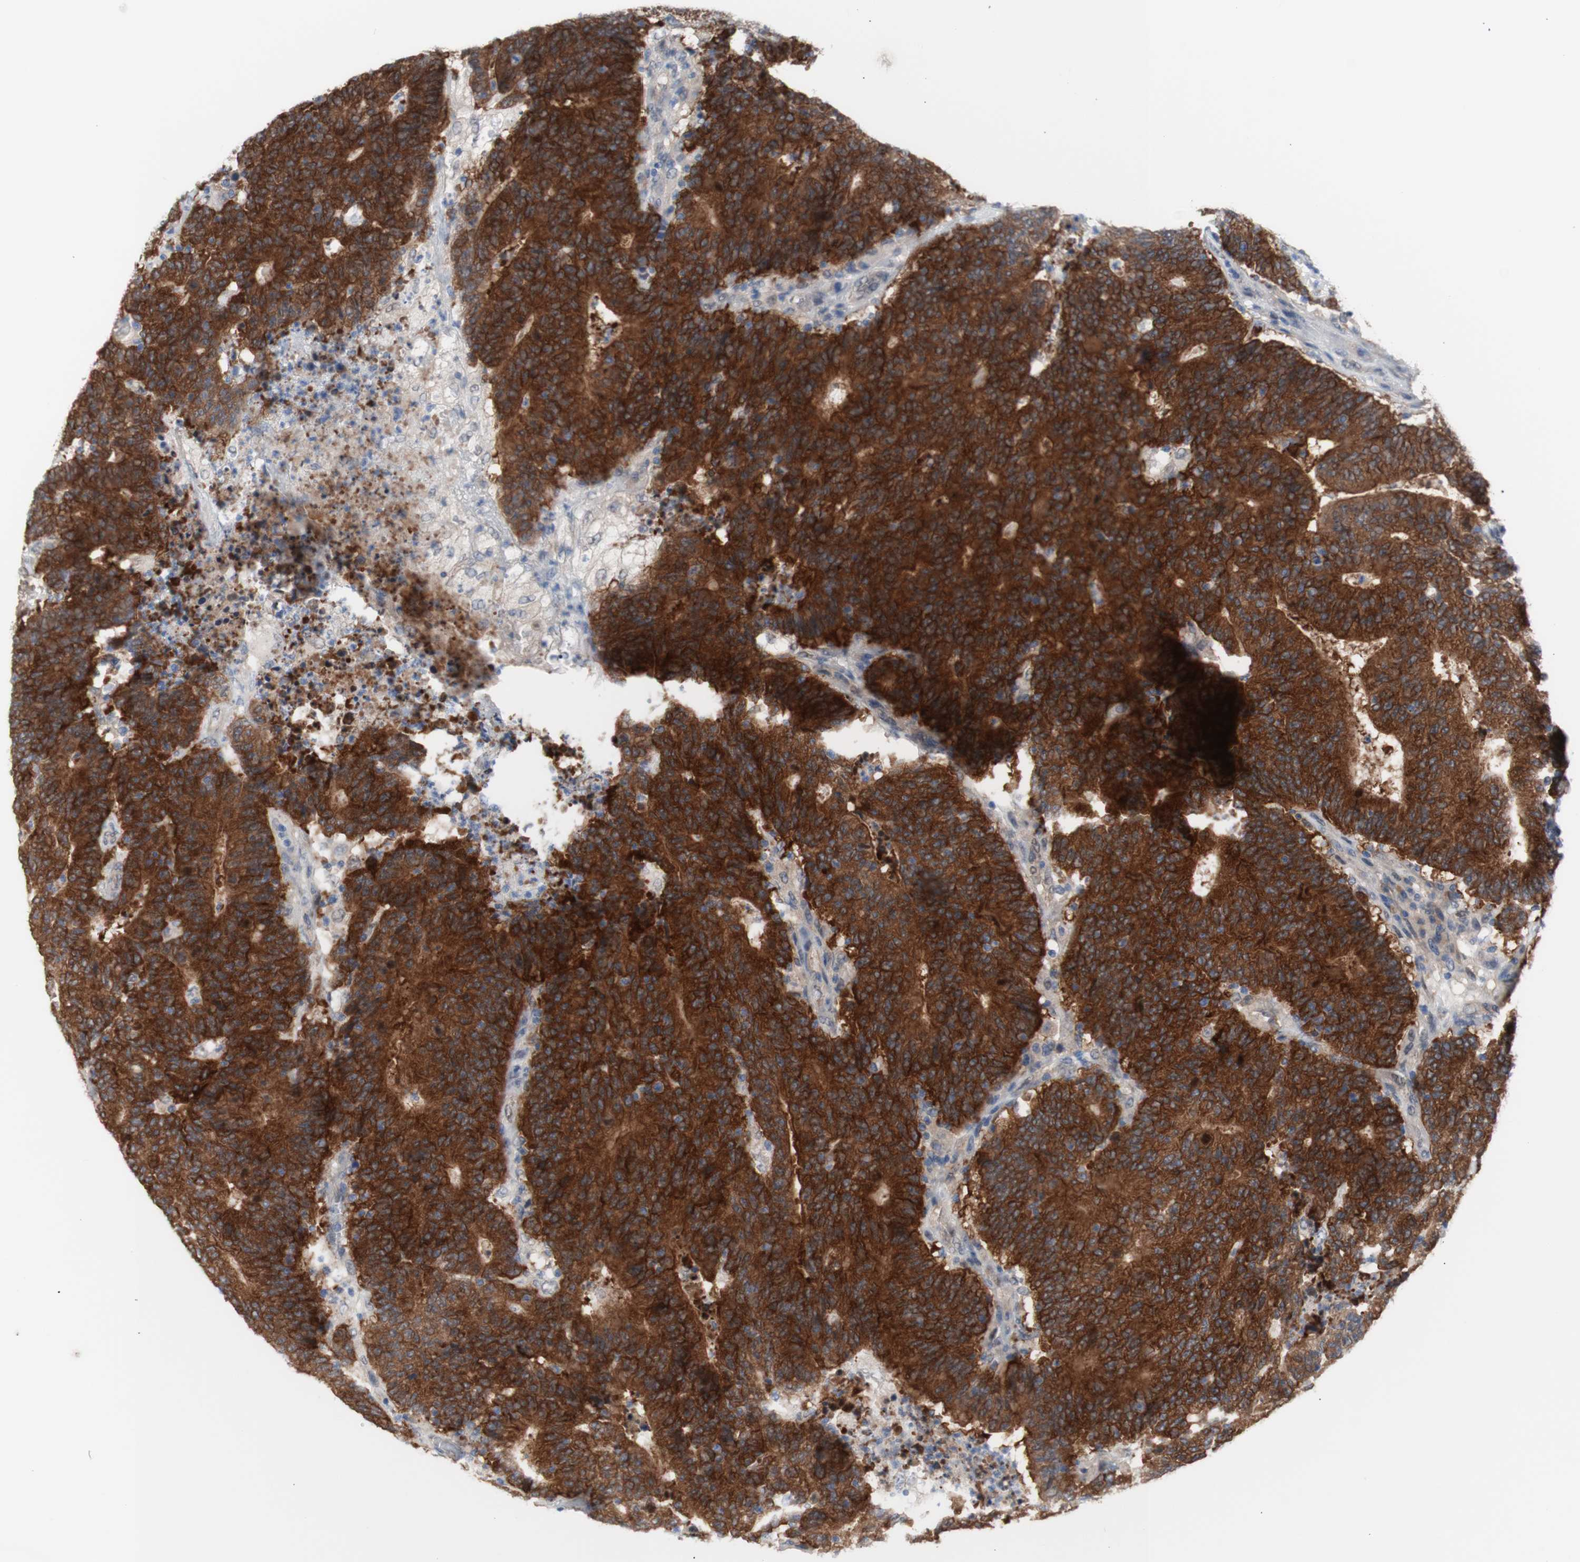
{"staining": {"intensity": "strong", "quantity": ">75%", "location": "cytoplasmic/membranous"}, "tissue": "colorectal cancer", "cell_type": "Tumor cells", "image_type": "cancer", "snomed": [{"axis": "morphology", "description": "Normal tissue, NOS"}, {"axis": "morphology", "description": "Adenocarcinoma, NOS"}, {"axis": "topography", "description": "Colon"}], "caption": "Human colorectal cancer stained with a protein marker shows strong staining in tumor cells.", "gene": "PRMT5", "patient": {"sex": "female", "age": 75}}